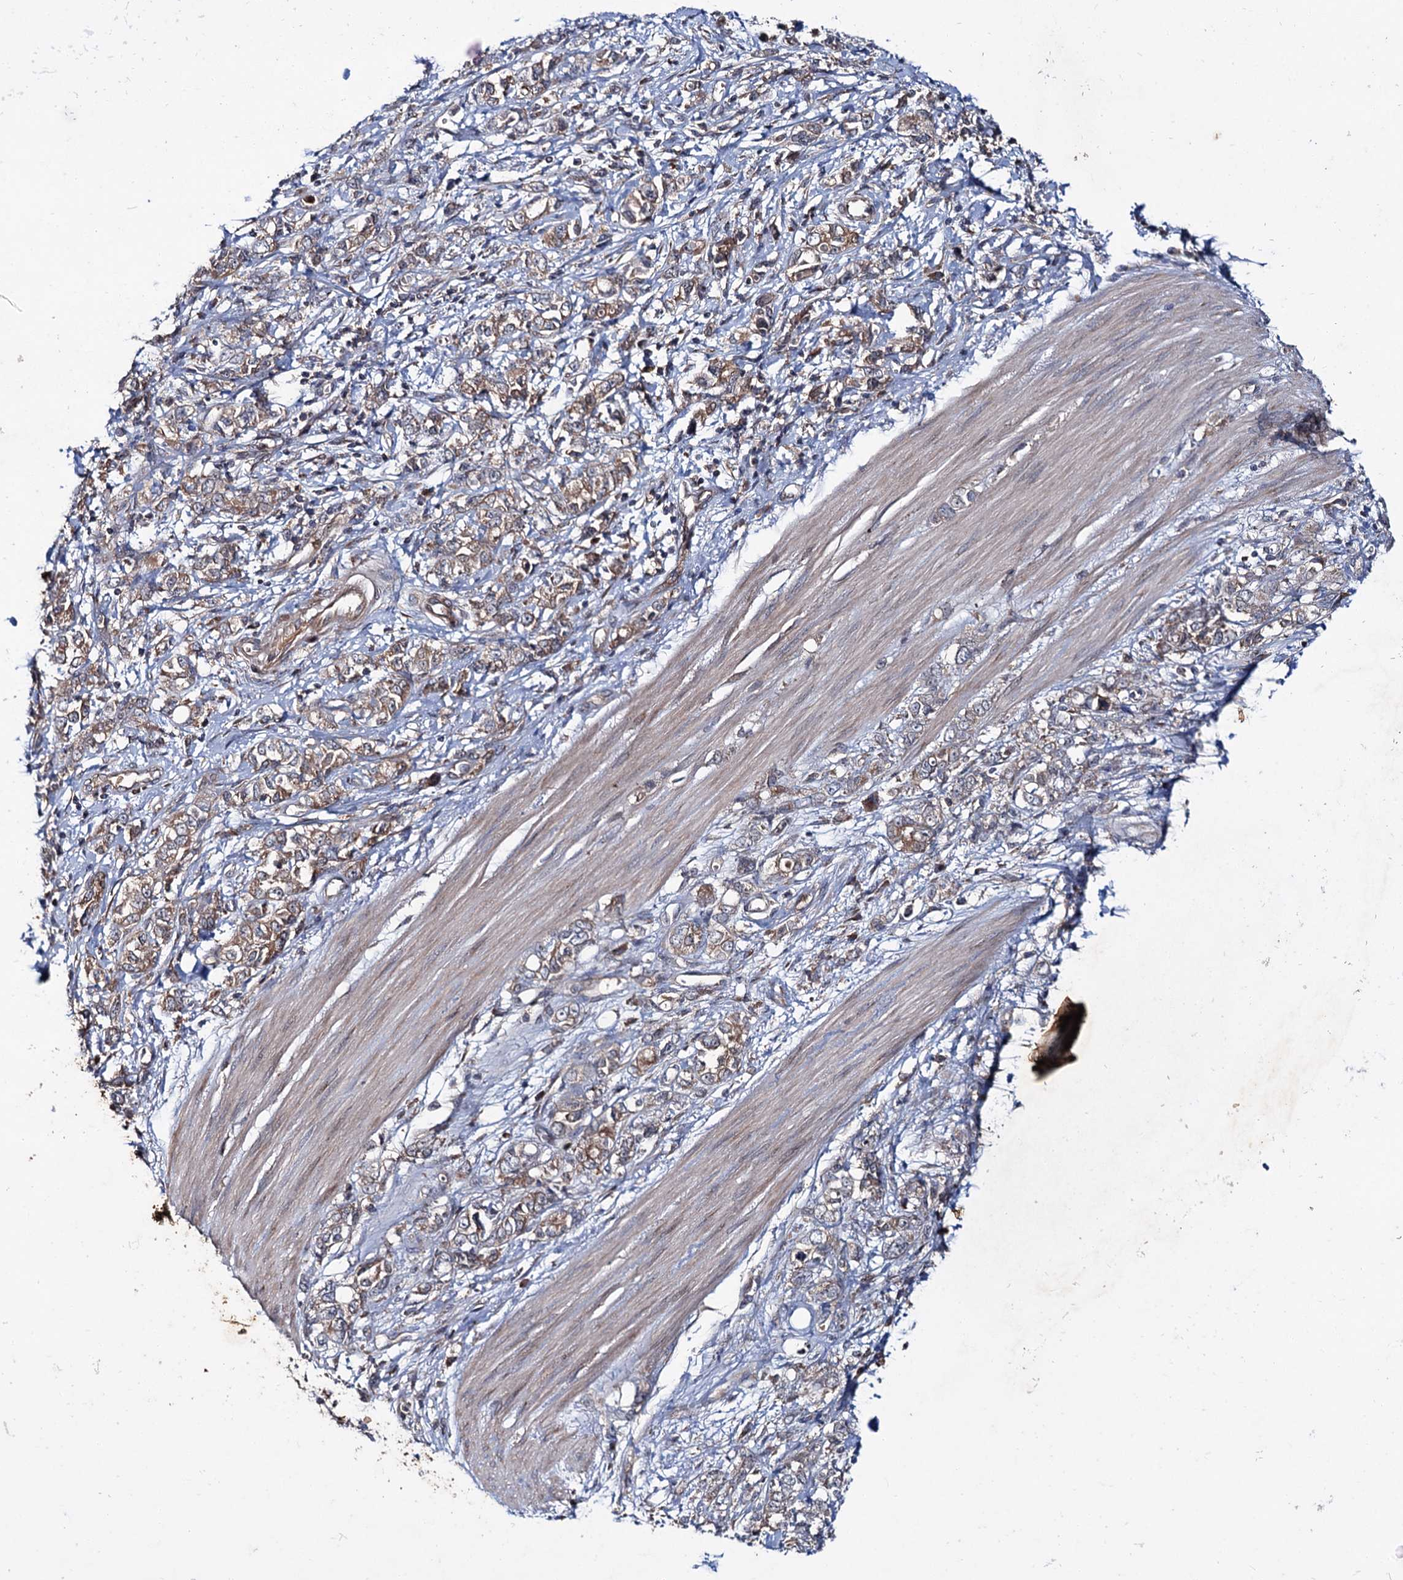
{"staining": {"intensity": "weak", "quantity": ">75%", "location": "cytoplasmic/membranous"}, "tissue": "stomach cancer", "cell_type": "Tumor cells", "image_type": "cancer", "snomed": [{"axis": "morphology", "description": "Adenocarcinoma, NOS"}, {"axis": "topography", "description": "Stomach"}], "caption": "A photomicrograph of human stomach cancer stained for a protein shows weak cytoplasmic/membranous brown staining in tumor cells.", "gene": "PTPN3", "patient": {"sex": "female", "age": 76}}